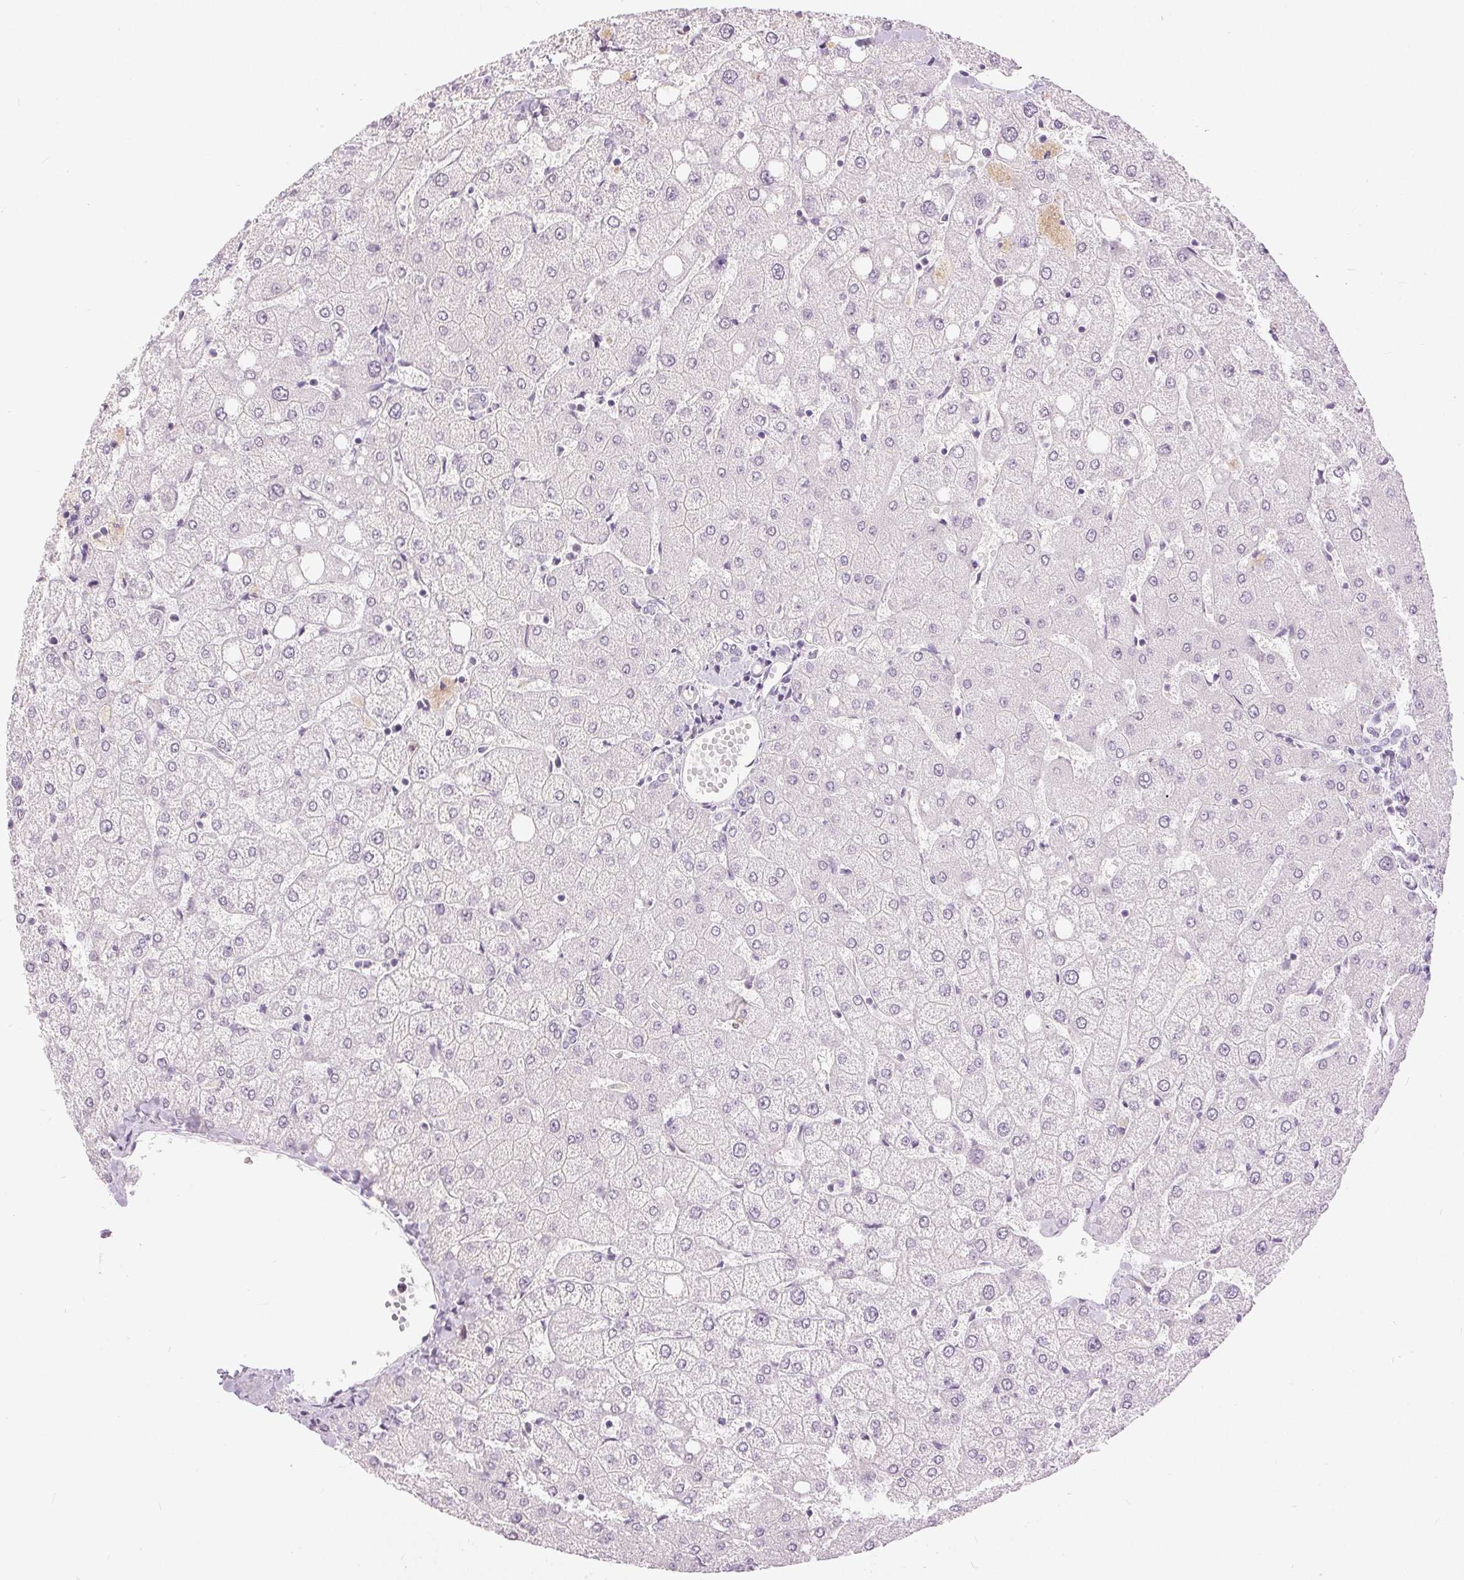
{"staining": {"intensity": "negative", "quantity": "none", "location": "none"}, "tissue": "liver", "cell_type": "Cholangiocytes", "image_type": "normal", "snomed": [{"axis": "morphology", "description": "Normal tissue, NOS"}, {"axis": "topography", "description": "Liver"}], "caption": "This is an IHC micrograph of unremarkable liver. There is no staining in cholangiocytes.", "gene": "DSG3", "patient": {"sex": "female", "age": 54}}